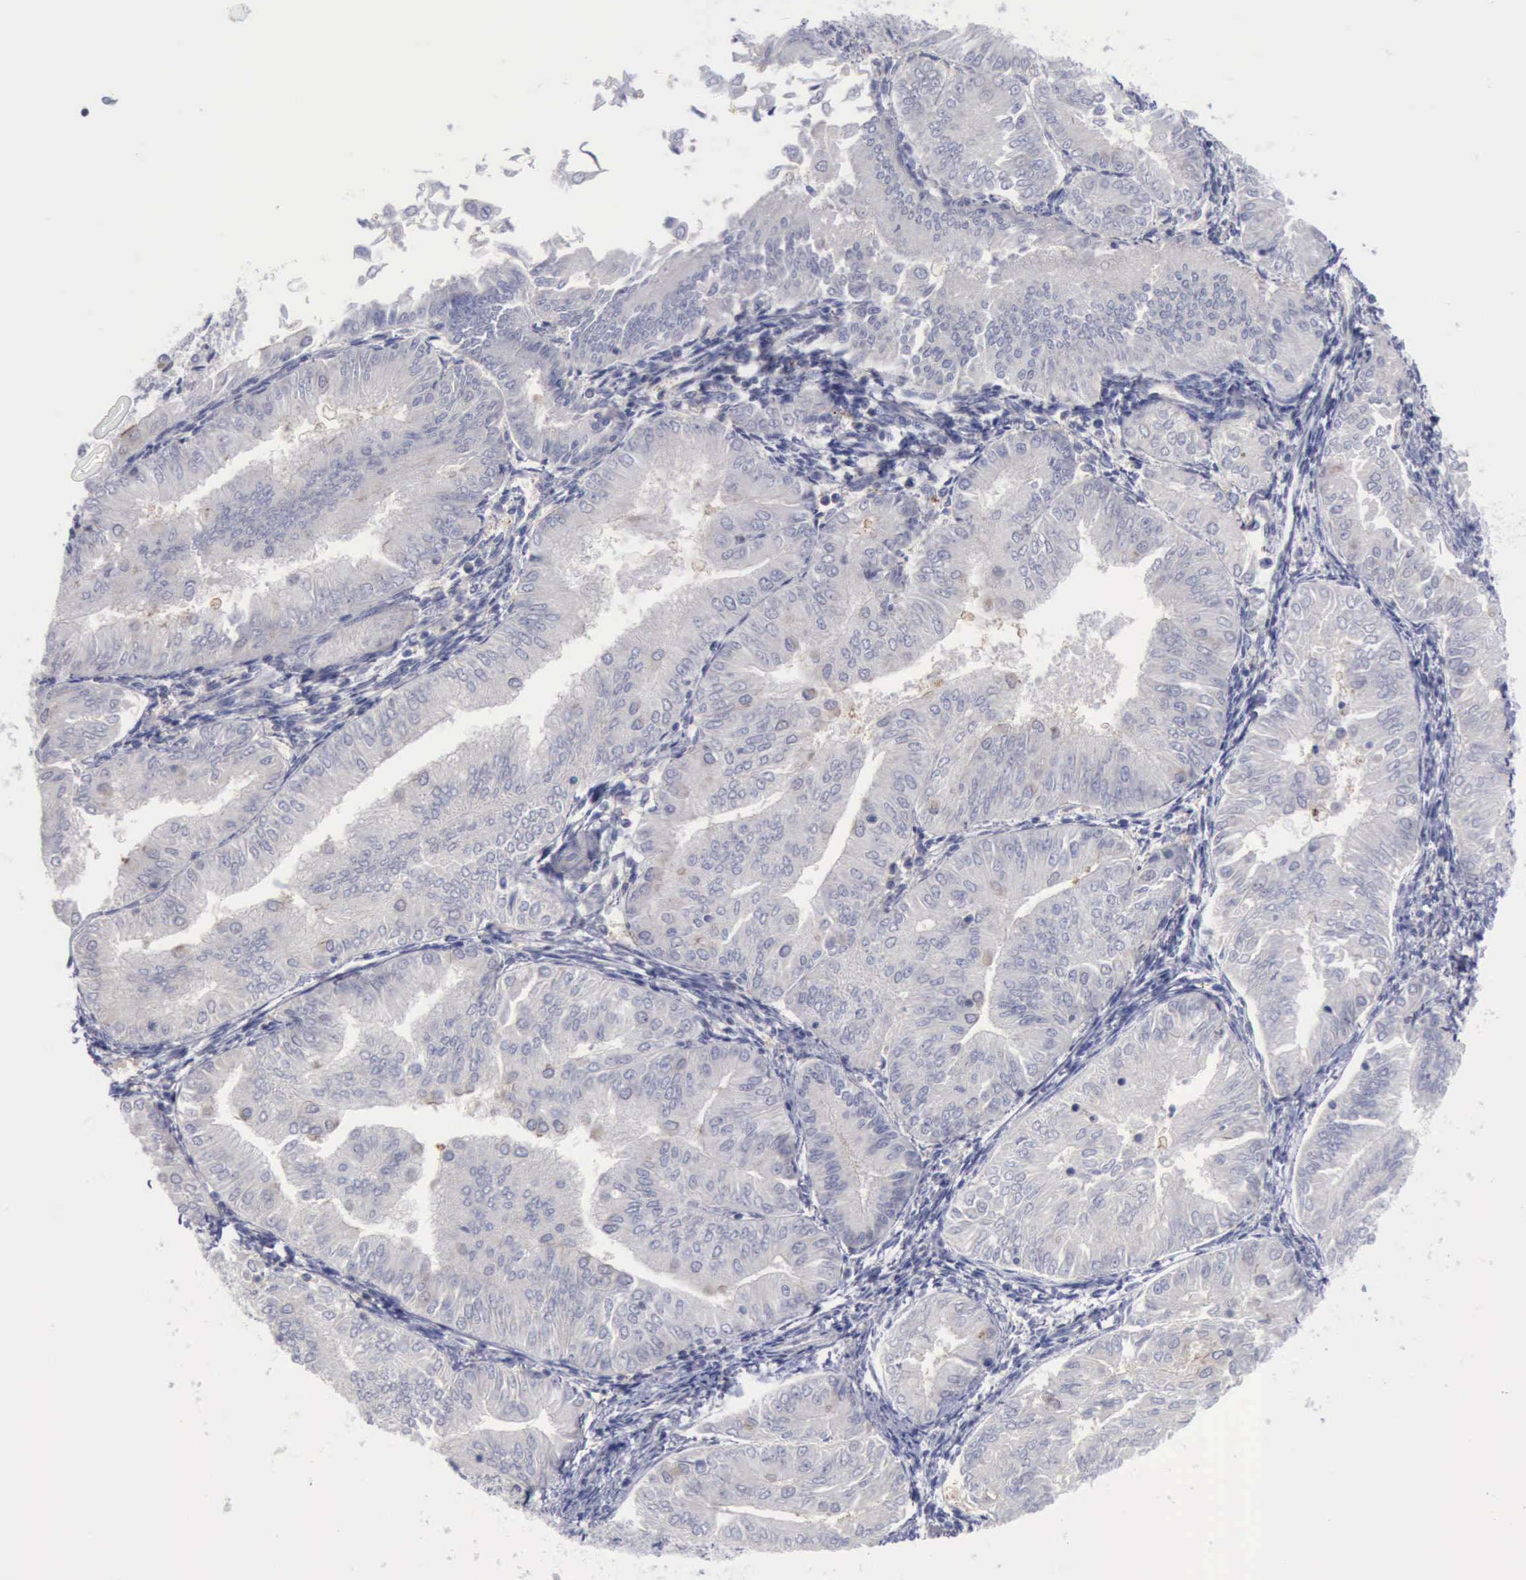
{"staining": {"intensity": "negative", "quantity": "none", "location": "none"}, "tissue": "endometrial cancer", "cell_type": "Tumor cells", "image_type": "cancer", "snomed": [{"axis": "morphology", "description": "Adenocarcinoma, NOS"}, {"axis": "topography", "description": "Endometrium"}], "caption": "Tumor cells are negative for brown protein staining in endometrial adenocarcinoma. Brightfield microscopy of IHC stained with DAB (brown) and hematoxylin (blue), captured at high magnification.", "gene": "SATB2", "patient": {"sex": "female", "age": 53}}